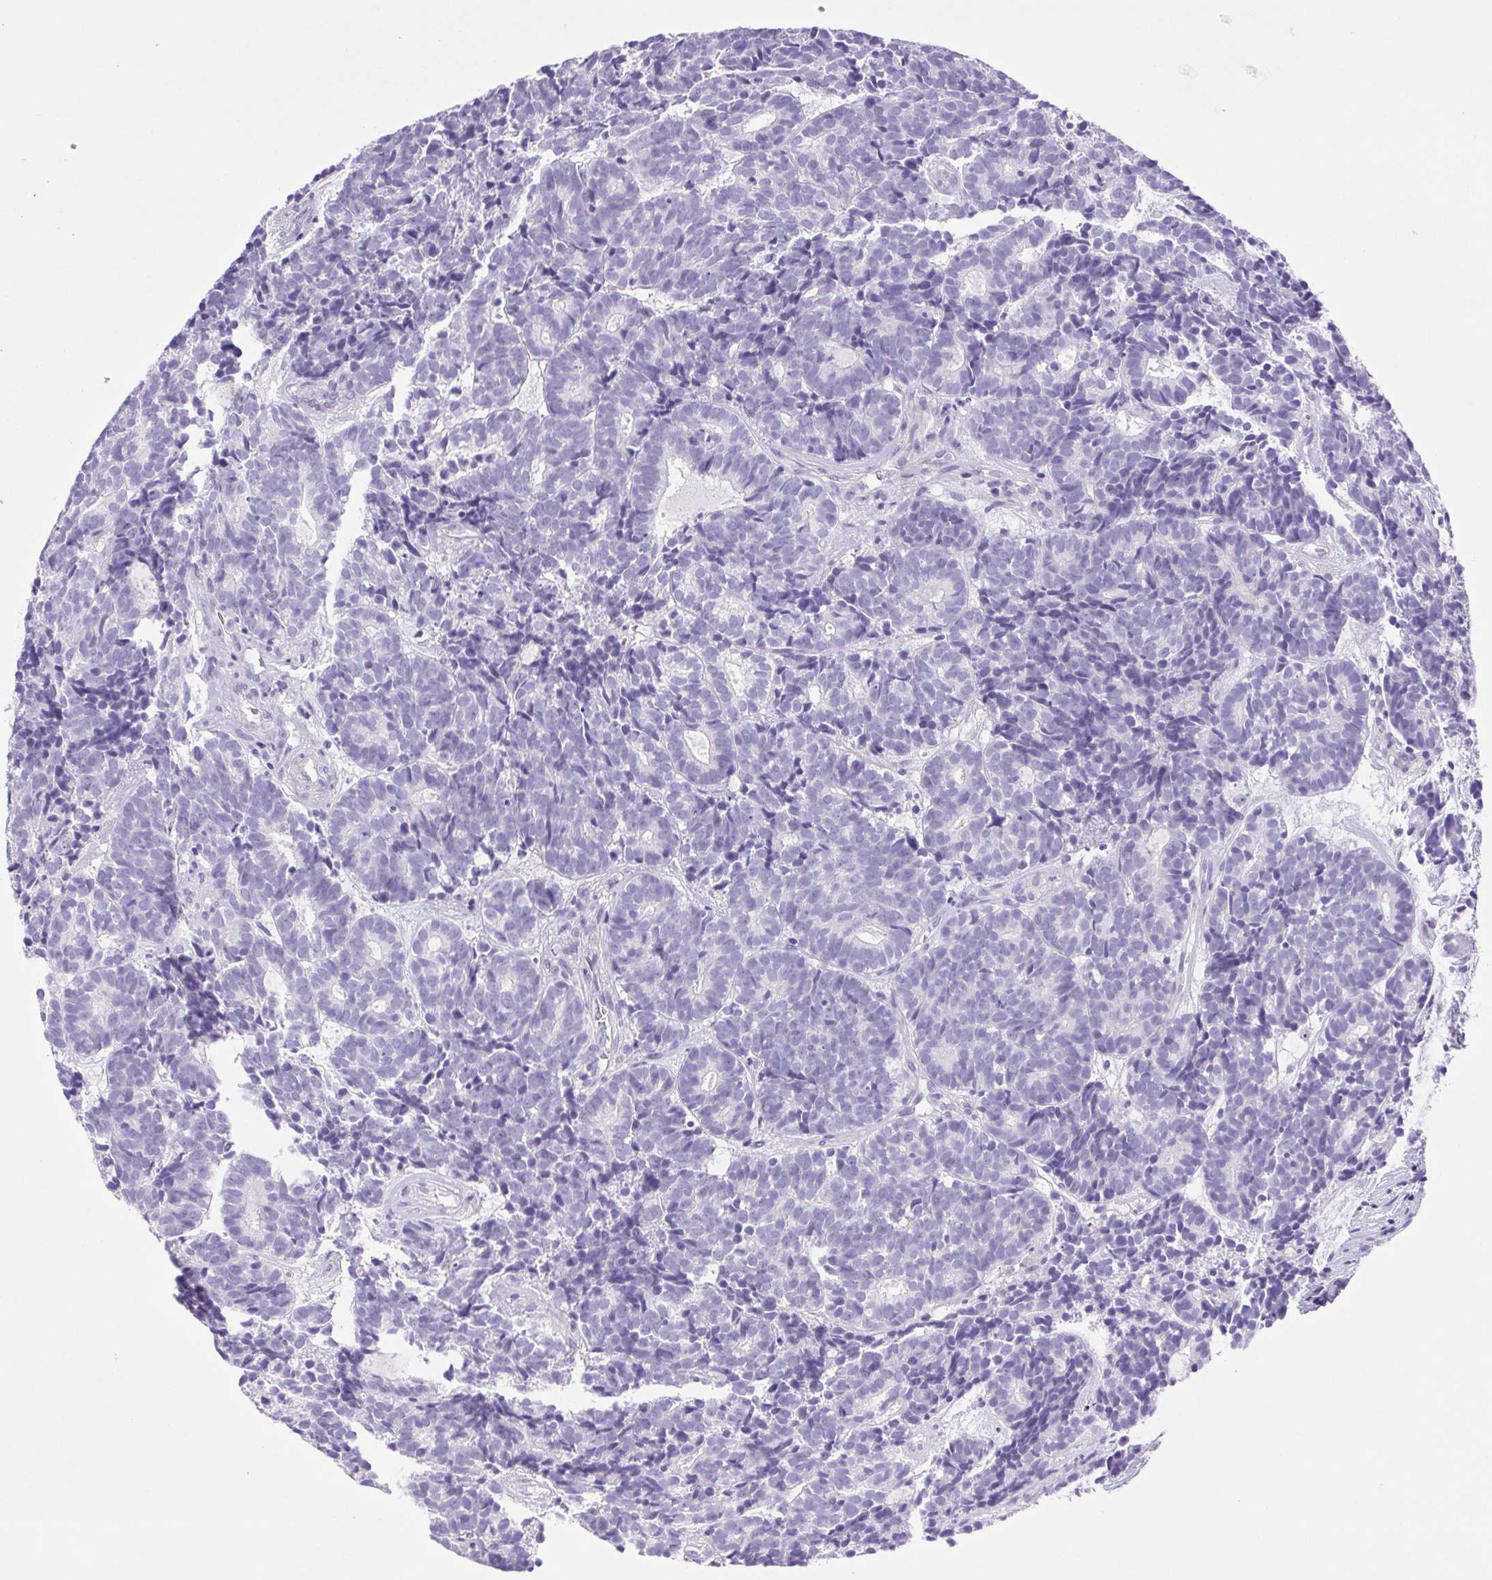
{"staining": {"intensity": "negative", "quantity": "none", "location": "none"}, "tissue": "head and neck cancer", "cell_type": "Tumor cells", "image_type": "cancer", "snomed": [{"axis": "morphology", "description": "Adenocarcinoma, NOS"}, {"axis": "topography", "description": "Head-Neck"}], "caption": "This image is of head and neck cancer stained with immunohistochemistry (IHC) to label a protein in brown with the nuclei are counter-stained blue. There is no positivity in tumor cells. Nuclei are stained in blue.", "gene": "CDSN", "patient": {"sex": "female", "age": 81}}